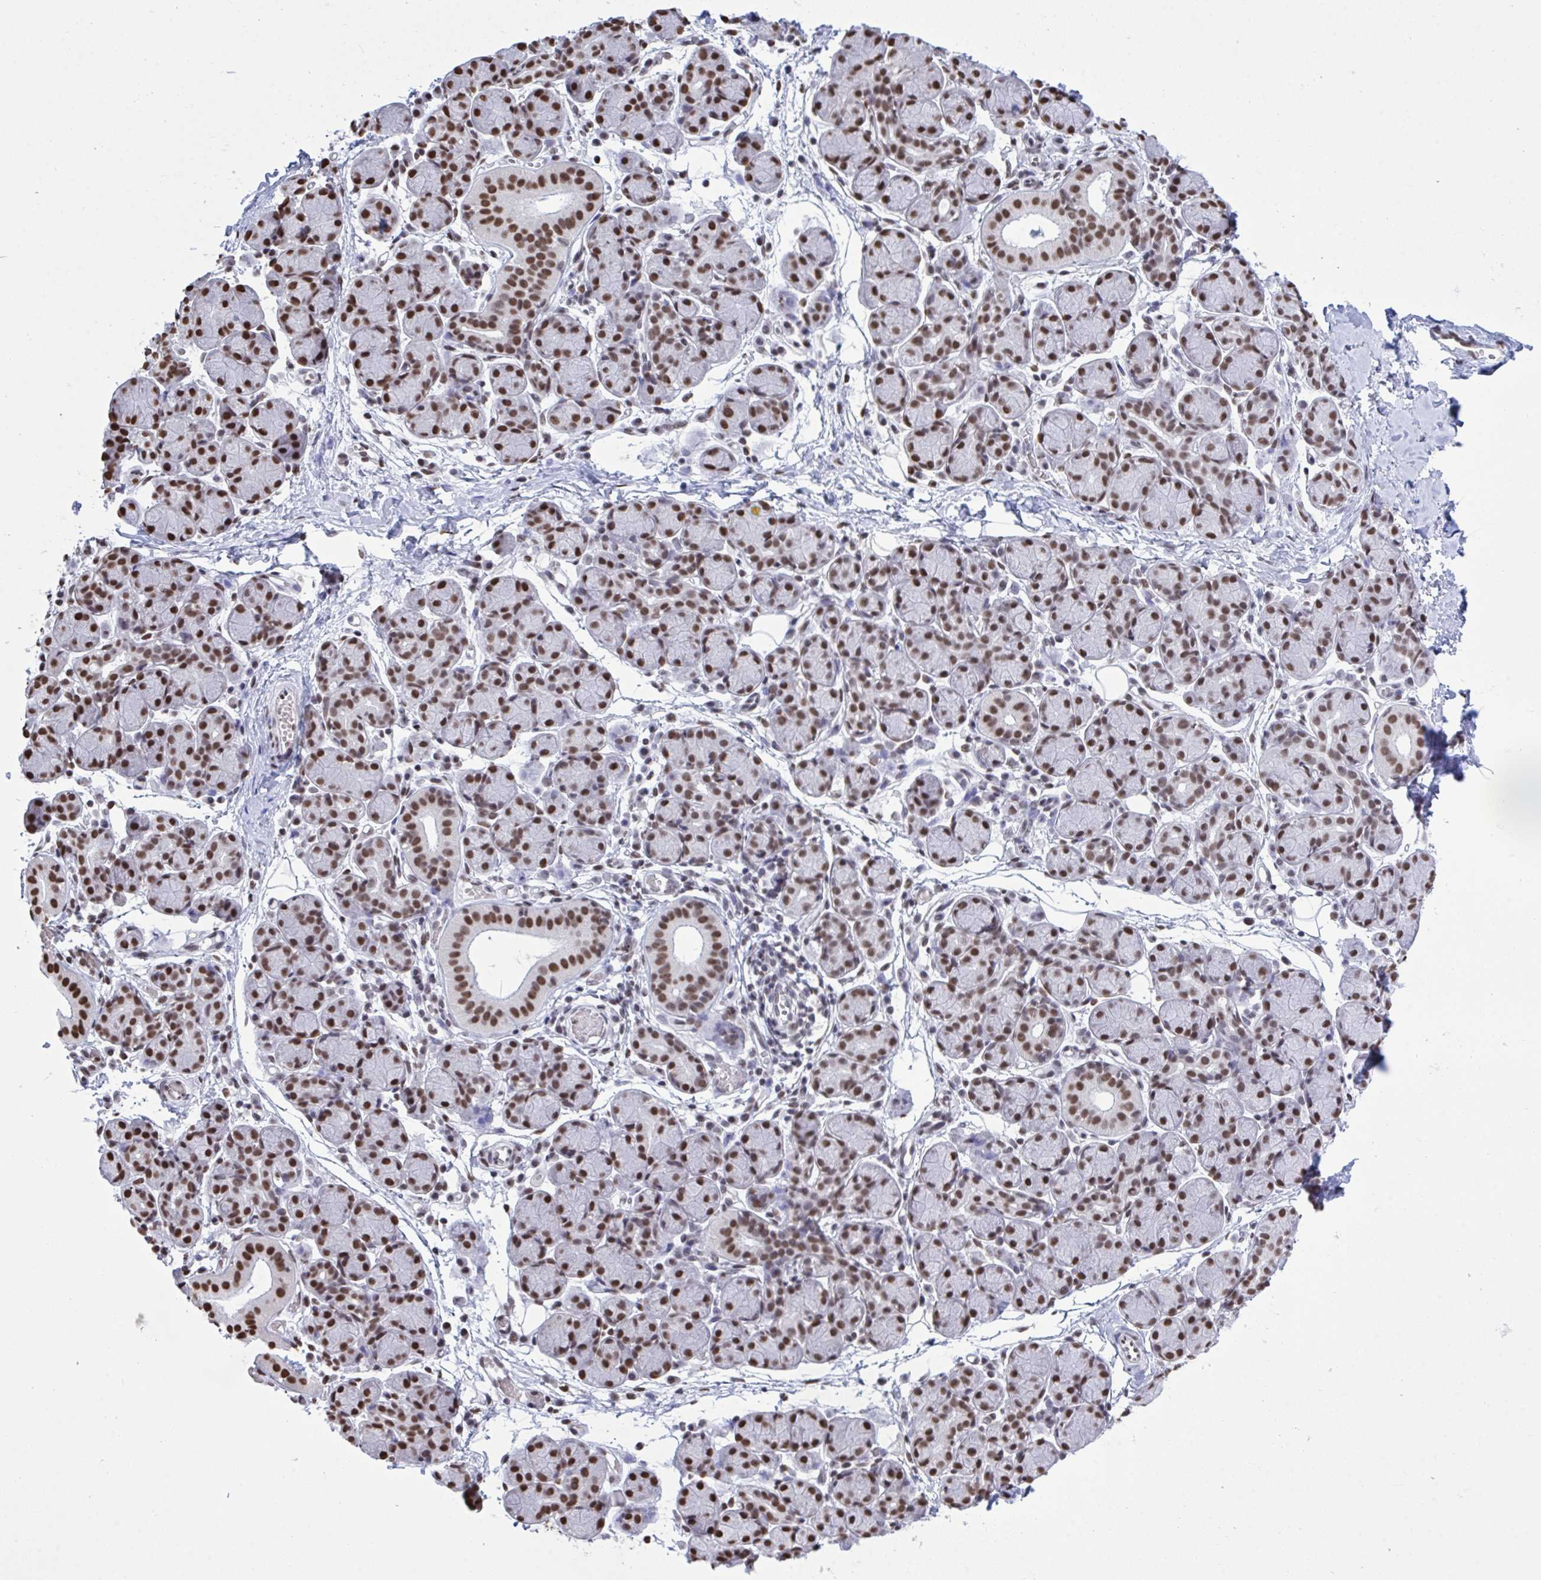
{"staining": {"intensity": "strong", "quantity": ">75%", "location": "nuclear"}, "tissue": "salivary gland", "cell_type": "Glandular cells", "image_type": "normal", "snomed": [{"axis": "morphology", "description": "Normal tissue, NOS"}, {"axis": "morphology", "description": "Inflammation, NOS"}, {"axis": "topography", "description": "Lymph node"}, {"axis": "topography", "description": "Salivary gland"}], "caption": "Human salivary gland stained for a protein (brown) shows strong nuclear positive positivity in about >75% of glandular cells.", "gene": "HNRNPDL", "patient": {"sex": "male", "age": 3}}